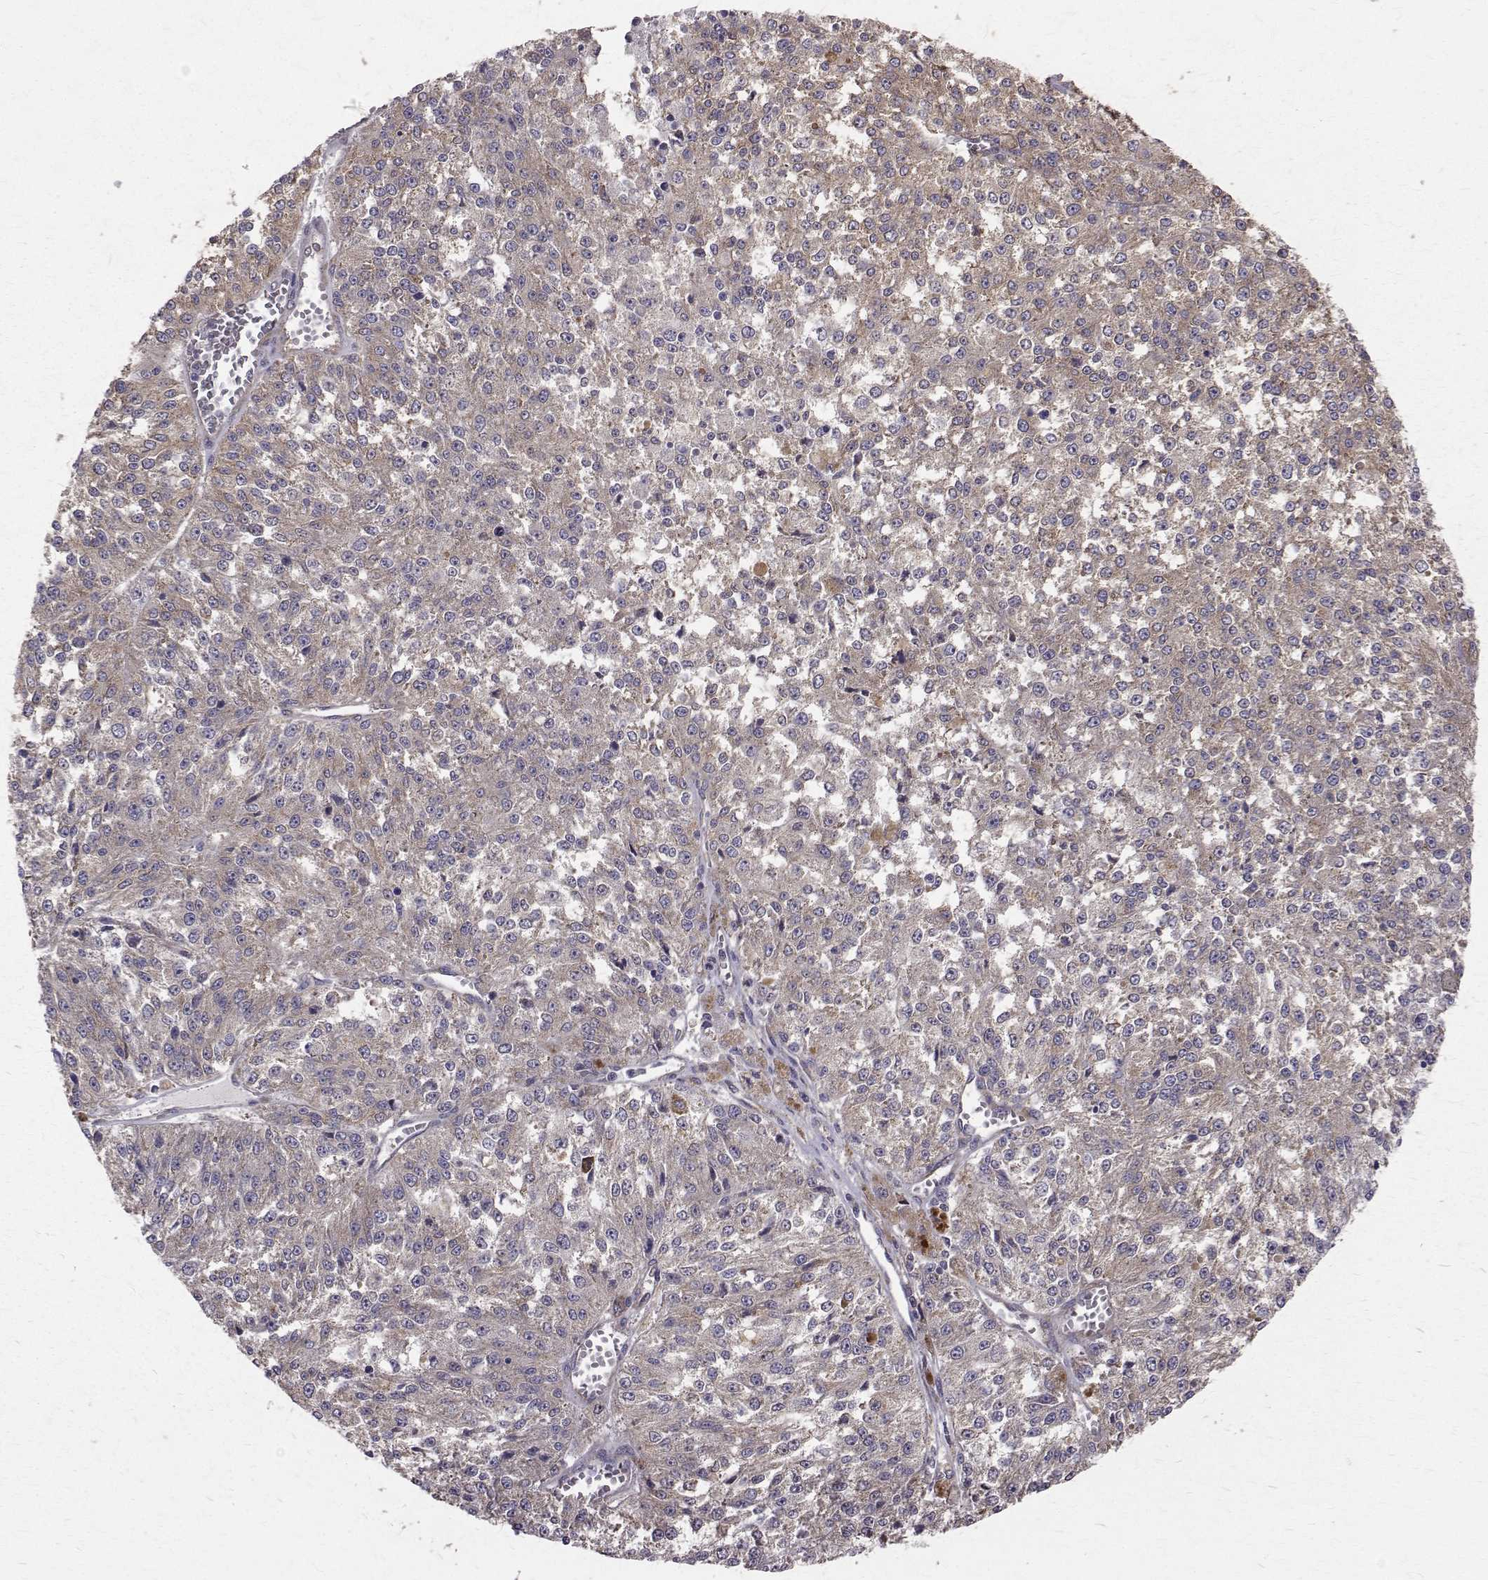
{"staining": {"intensity": "negative", "quantity": "none", "location": "none"}, "tissue": "melanoma", "cell_type": "Tumor cells", "image_type": "cancer", "snomed": [{"axis": "morphology", "description": "Malignant melanoma, Metastatic site"}, {"axis": "topography", "description": "Lymph node"}], "caption": "Immunohistochemistry of human melanoma demonstrates no positivity in tumor cells.", "gene": "FARSB", "patient": {"sex": "female", "age": 64}}